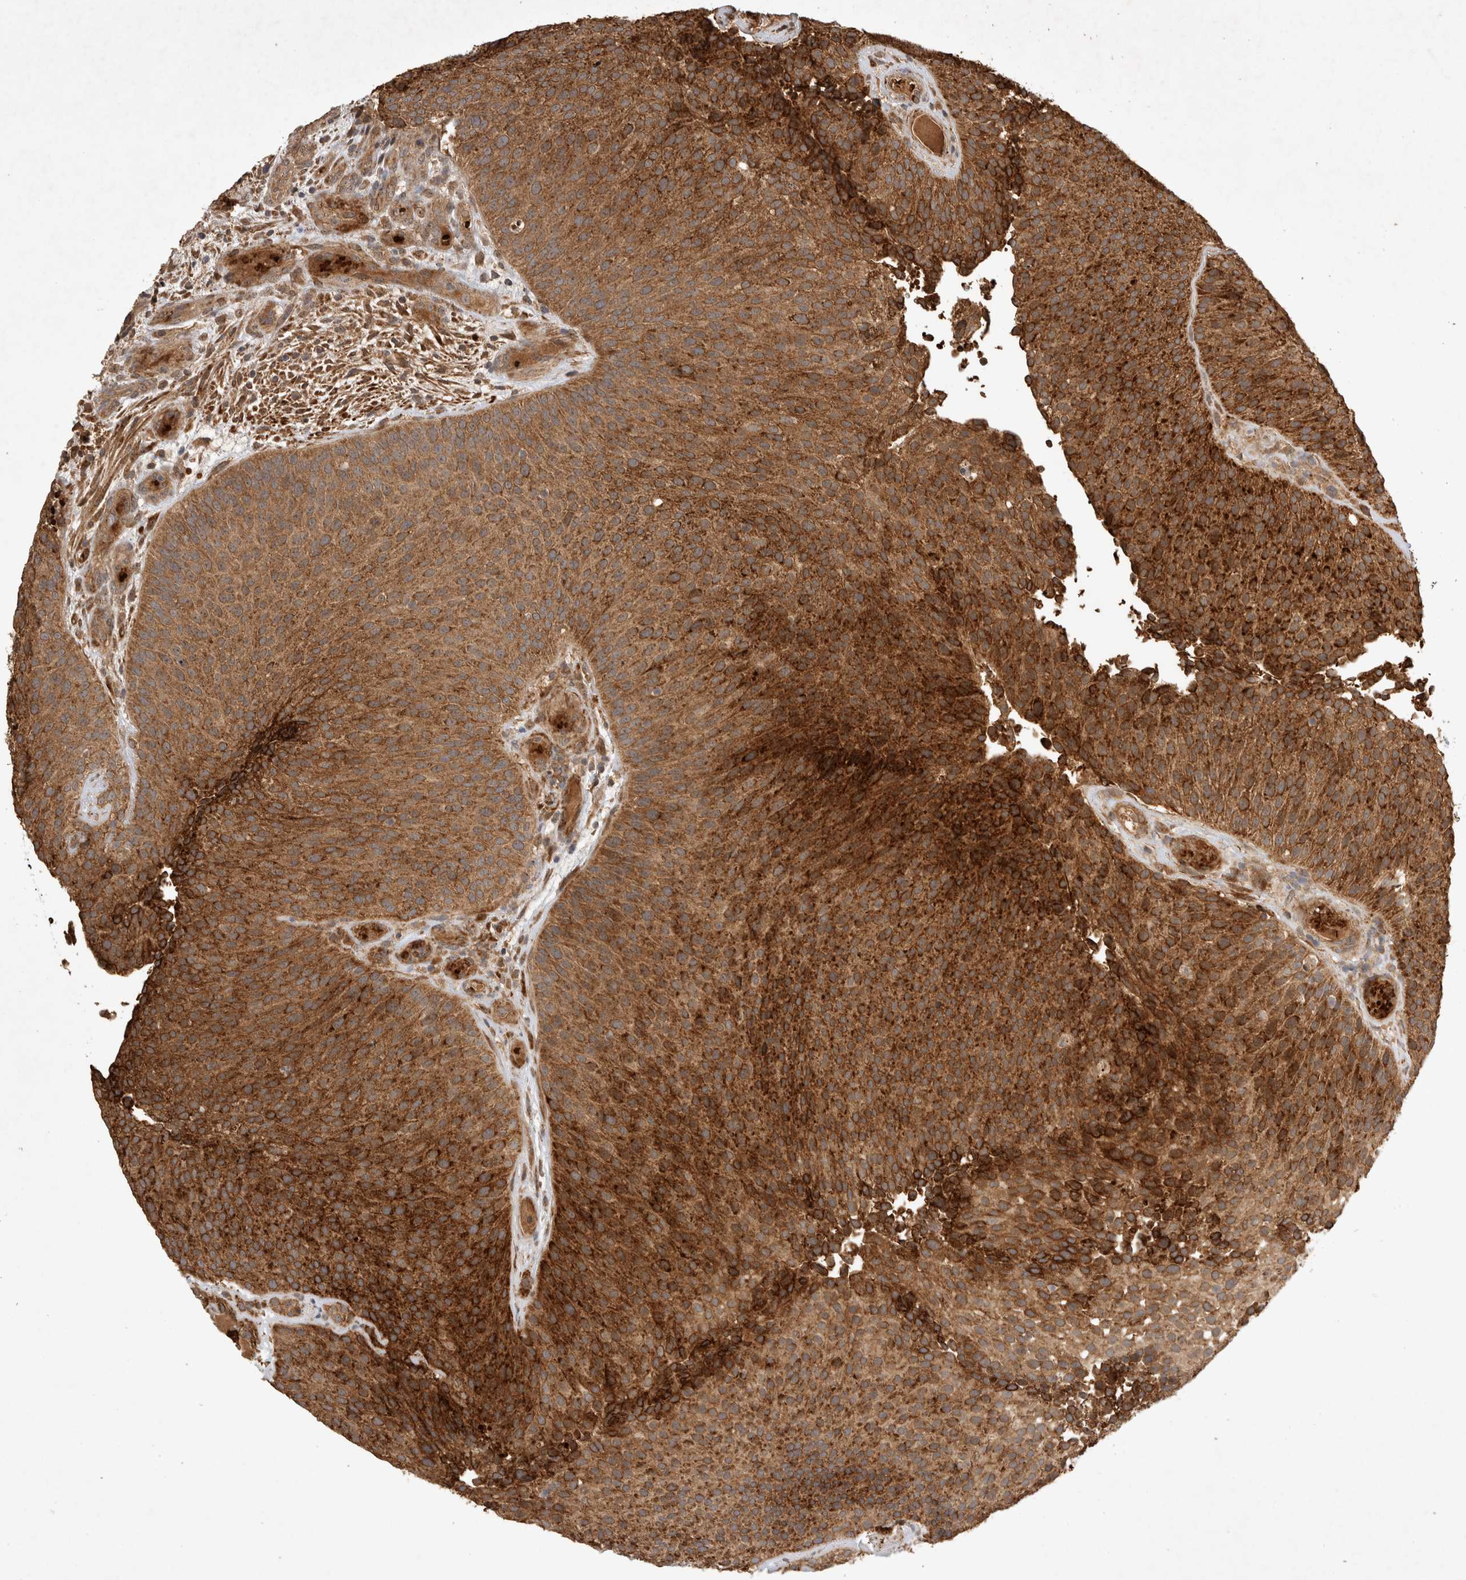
{"staining": {"intensity": "strong", "quantity": ">75%", "location": "cytoplasmic/membranous"}, "tissue": "urothelial cancer", "cell_type": "Tumor cells", "image_type": "cancer", "snomed": [{"axis": "morphology", "description": "Urothelial carcinoma, Low grade"}, {"axis": "topography", "description": "Urinary bladder"}], "caption": "Brown immunohistochemical staining in human low-grade urothelial carcinoma shows strong cytoplasmic/membranous positivity in about >75% of tumor cells.", "gene": "FAM221A", "patient": {"sex": "male", "age": 86}}